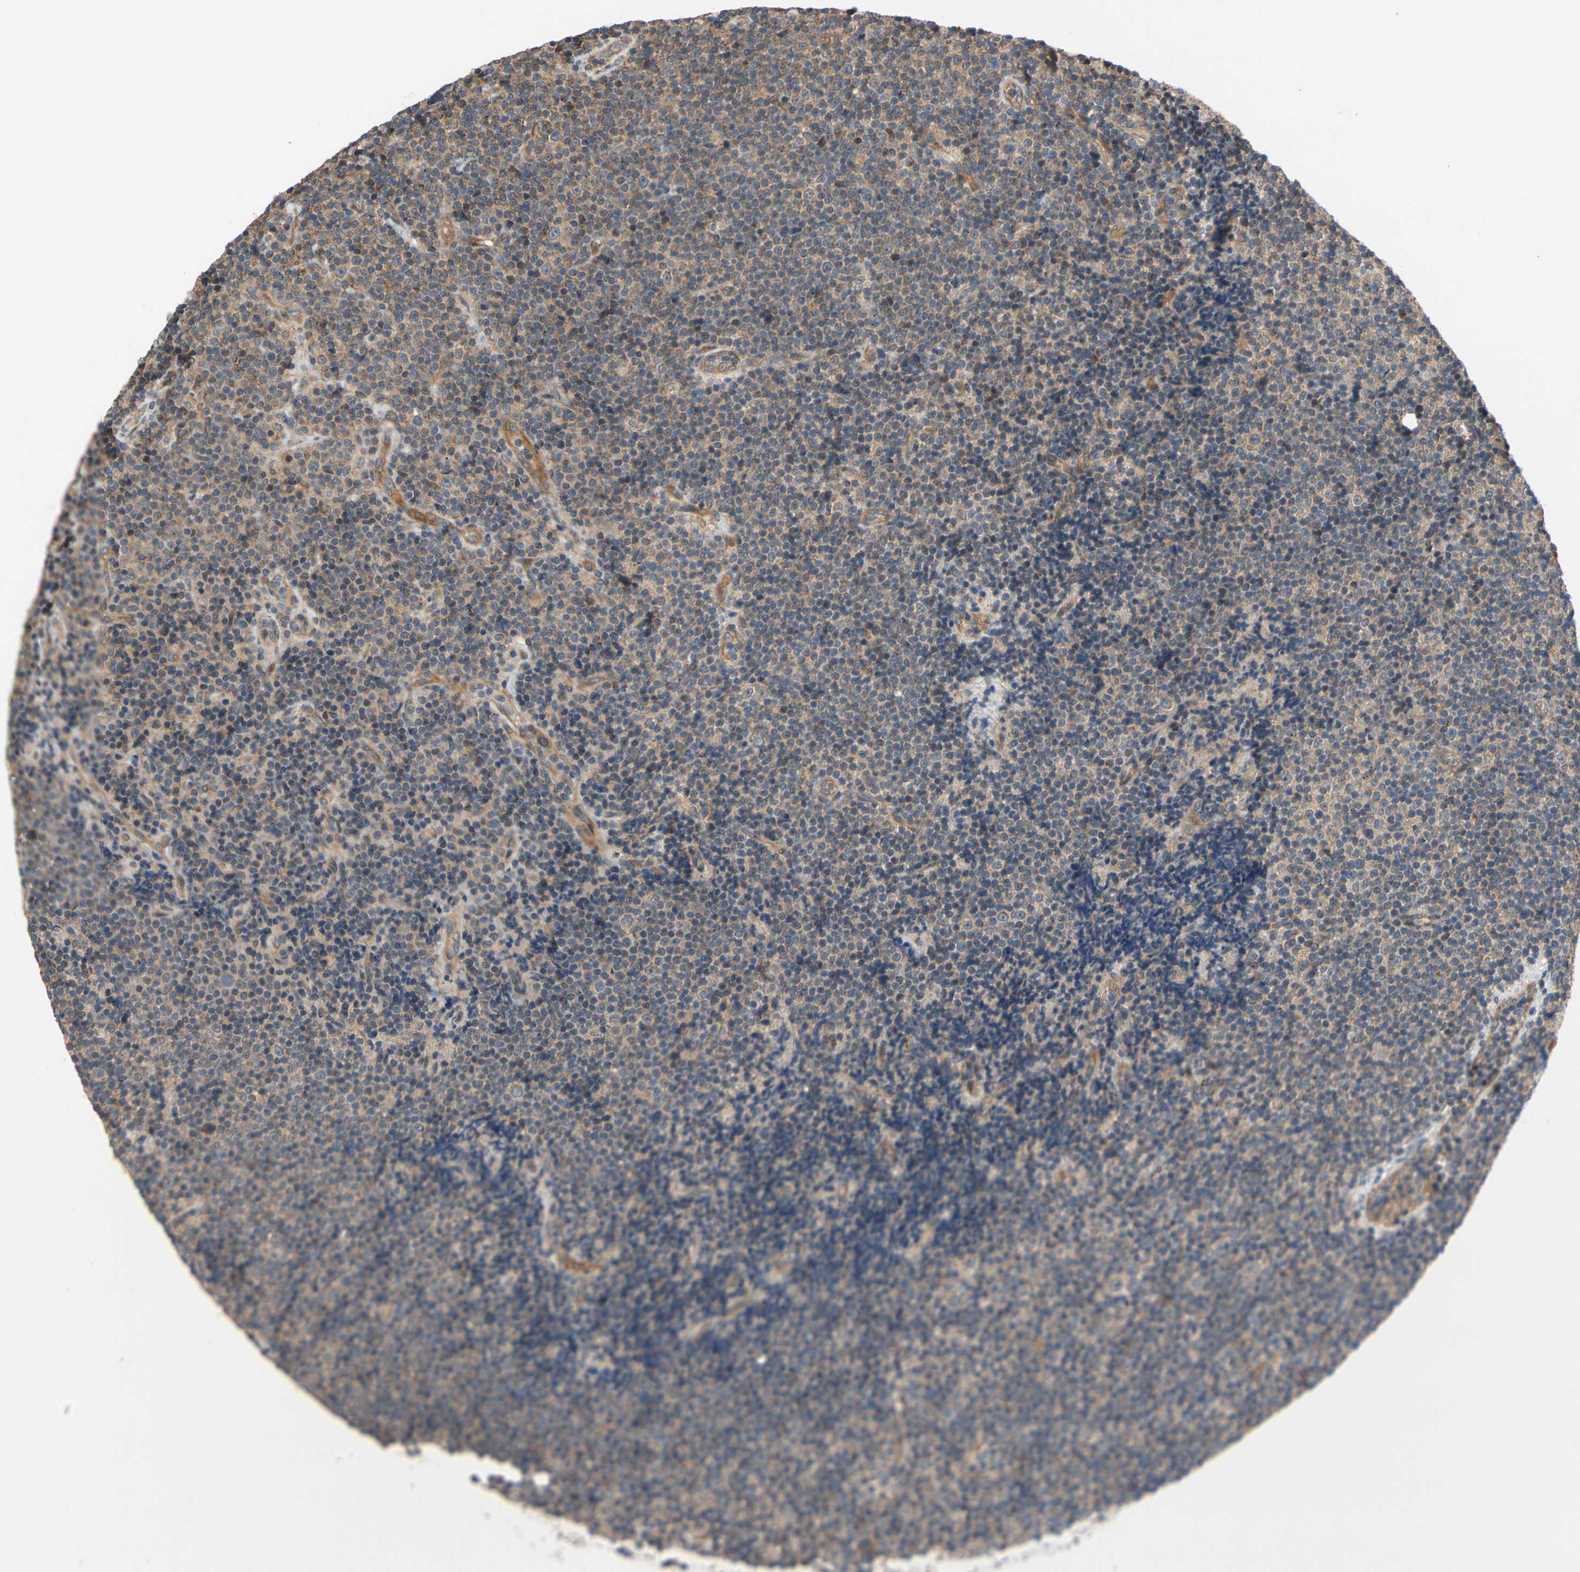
{"staining": {"intensity": "weak", "quantity": ">75%", "location": "cytoplasmic/membranous"}, "tissue": "lymphoma", "cell_type": "Tumor cells", "image_type": "cancer", "snomed": [{"axis": "morphology", "description": "Malignant lymphoma, non-Hodgkin's type, Low grade"}, {"axis": "topography", "description": "Lymph node"}], "caption": "Low-grade malignant lymphoma, non-Hodgkin's type stained for a protein reveals weak cytoplasmic/membranous positivity in tumor cells. The protein is shown in brown color, while the nuclei are stained blue.", "gene": "MBTPS2", "patient": {"sex": "female", "age": 67}}